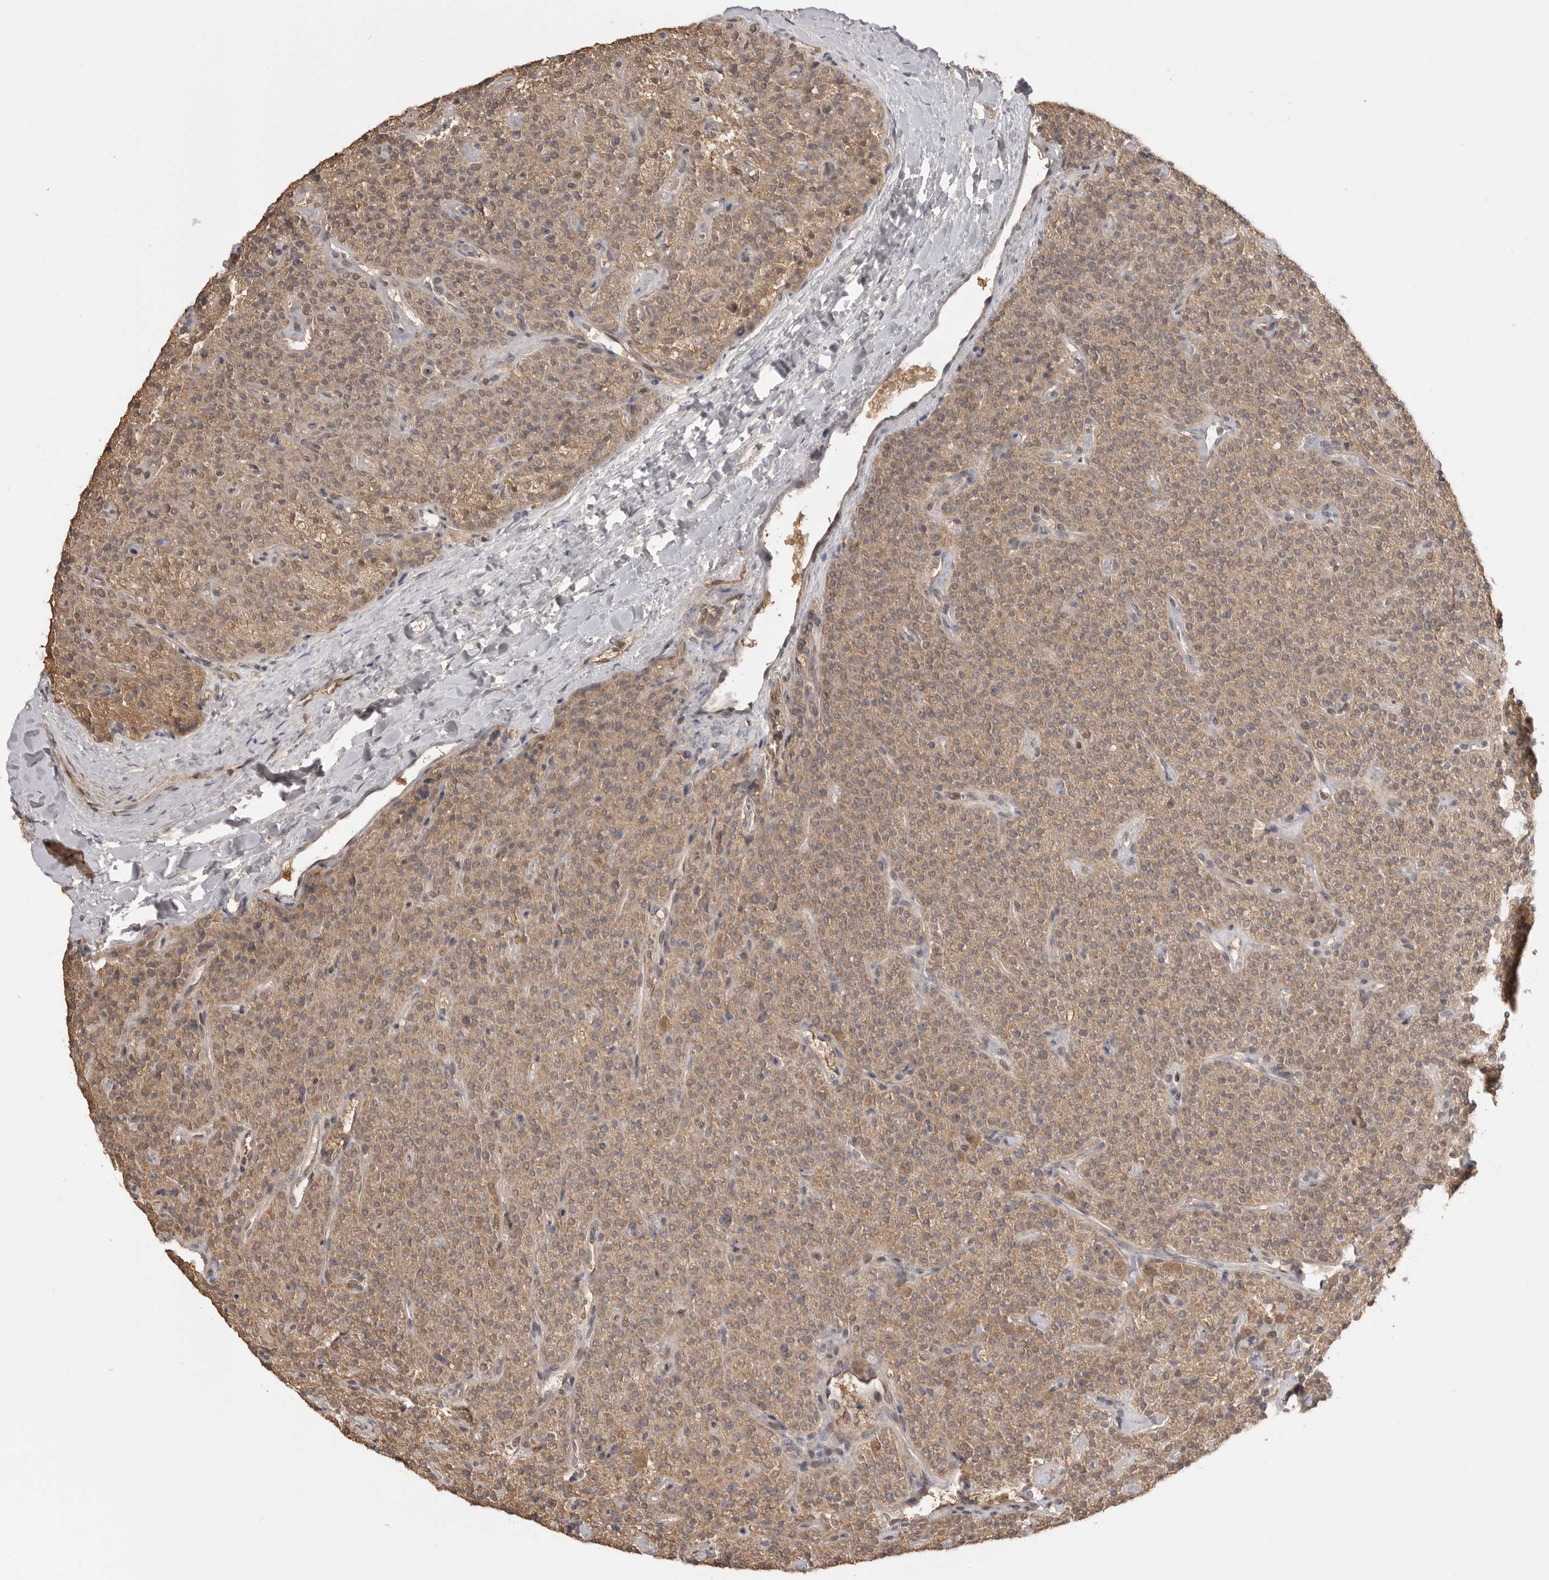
{"staining": {"intensity": "moderate", "quantity": ">75%", "location": "cytoplasmic/membranous"}, "tissue": "parathyroid gland", "cell_type": "Glandular cells", "image_type": "normal", "snomed": [{"axis": "morphology", "description": "Normal tissue, NOS"}, {"axis": "topography", "description": "Parathyroid gland"}], "caption": "Brown immunohistochemical staining in unremarkable parathyroid gland reveals moderate cytoplasmic/membranous positivity in about >75% of glandular cells.", "gene": "ASPSCR1", "patient": {"sex": "male", "age": 46}}